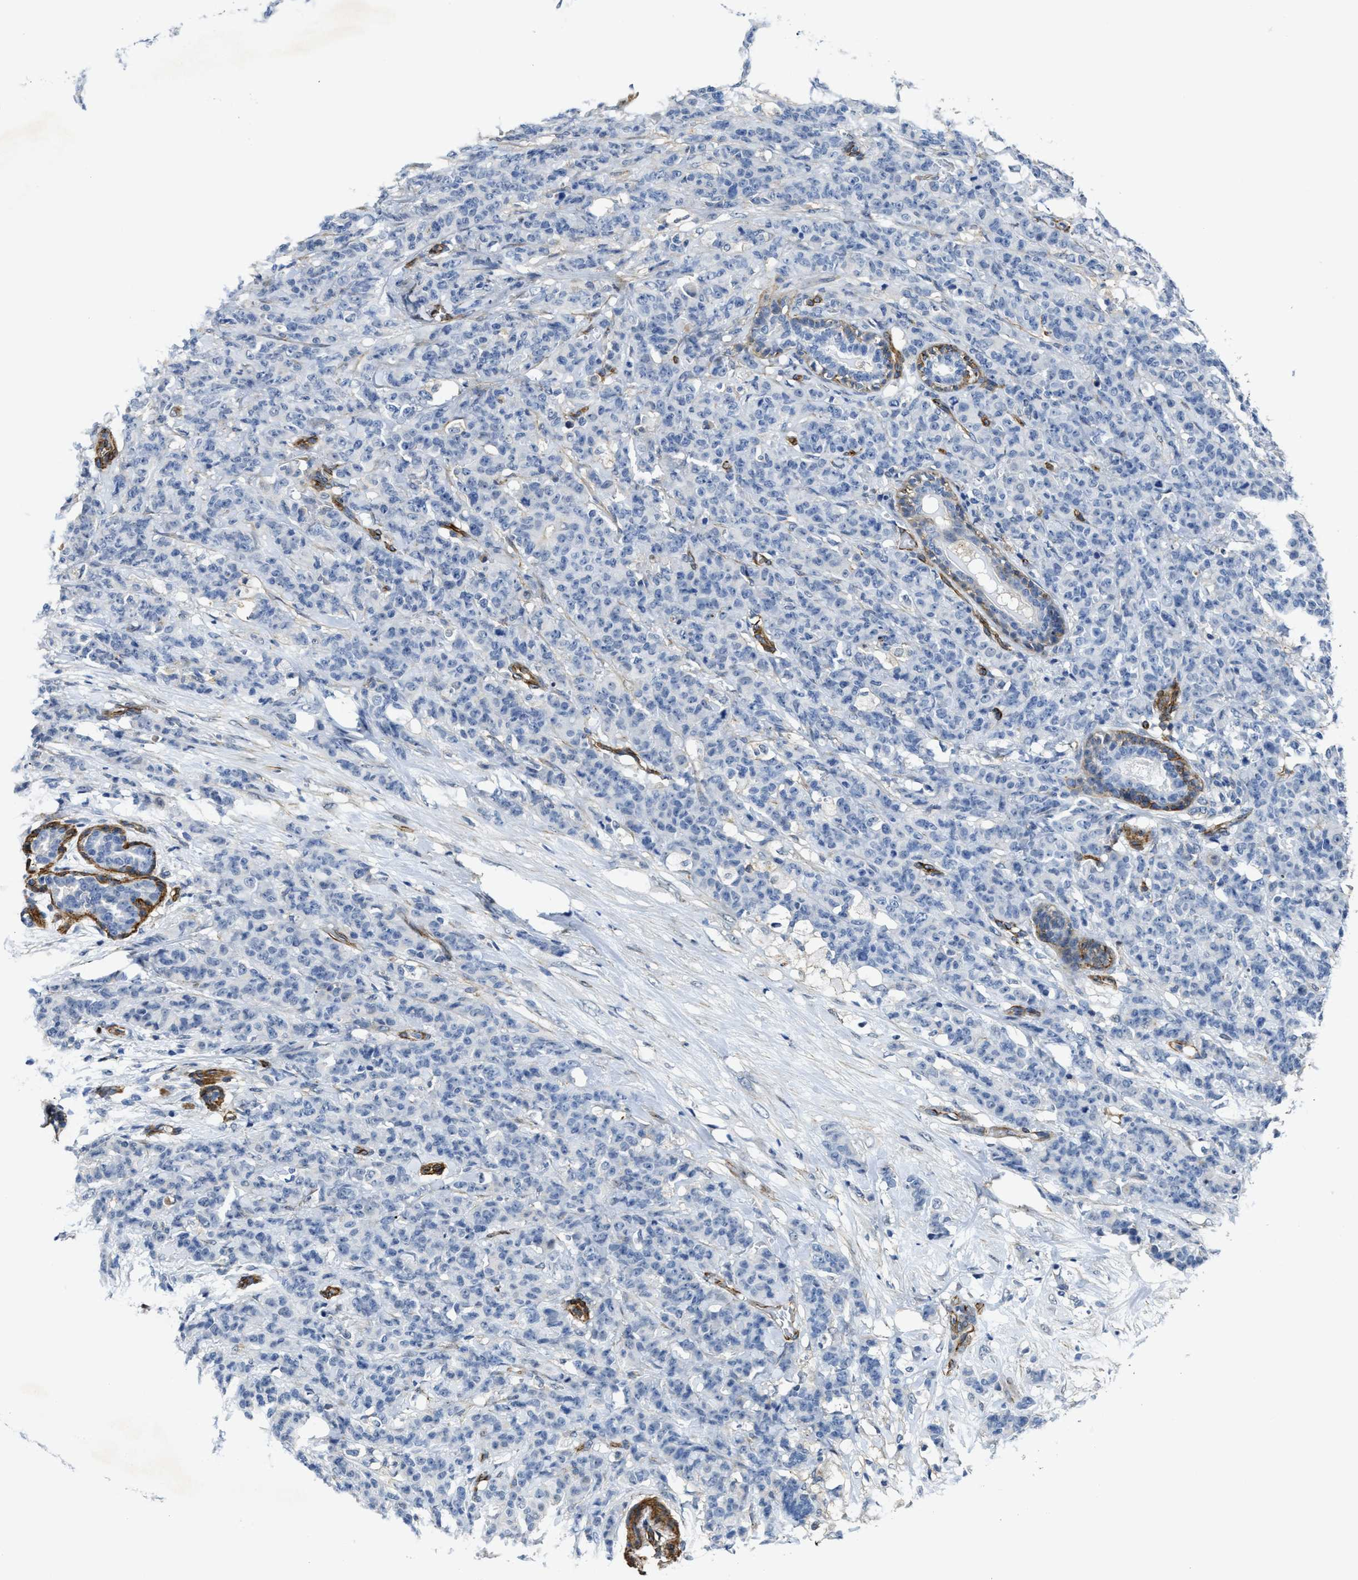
{"staining": {"intensity": "negative", "quantity": "none", "location": "none"}, "tissue": "breast cancer", "cell_type": "Tumor cells", "image_type": "cancer", "snomed": [{"axis": "morphology", "description": "Normal tissue, NOS"}, {"axis": "morphology", "description": "Duct carcinoma"}, {"axis": "topography", "description": "Breast"}], "caption": "Breast cancer was stained to show a protein in brown. There is no significant expression in tumor cells.", "gene": "NAB1", "patient": {"sex": "female", "age": 40}}